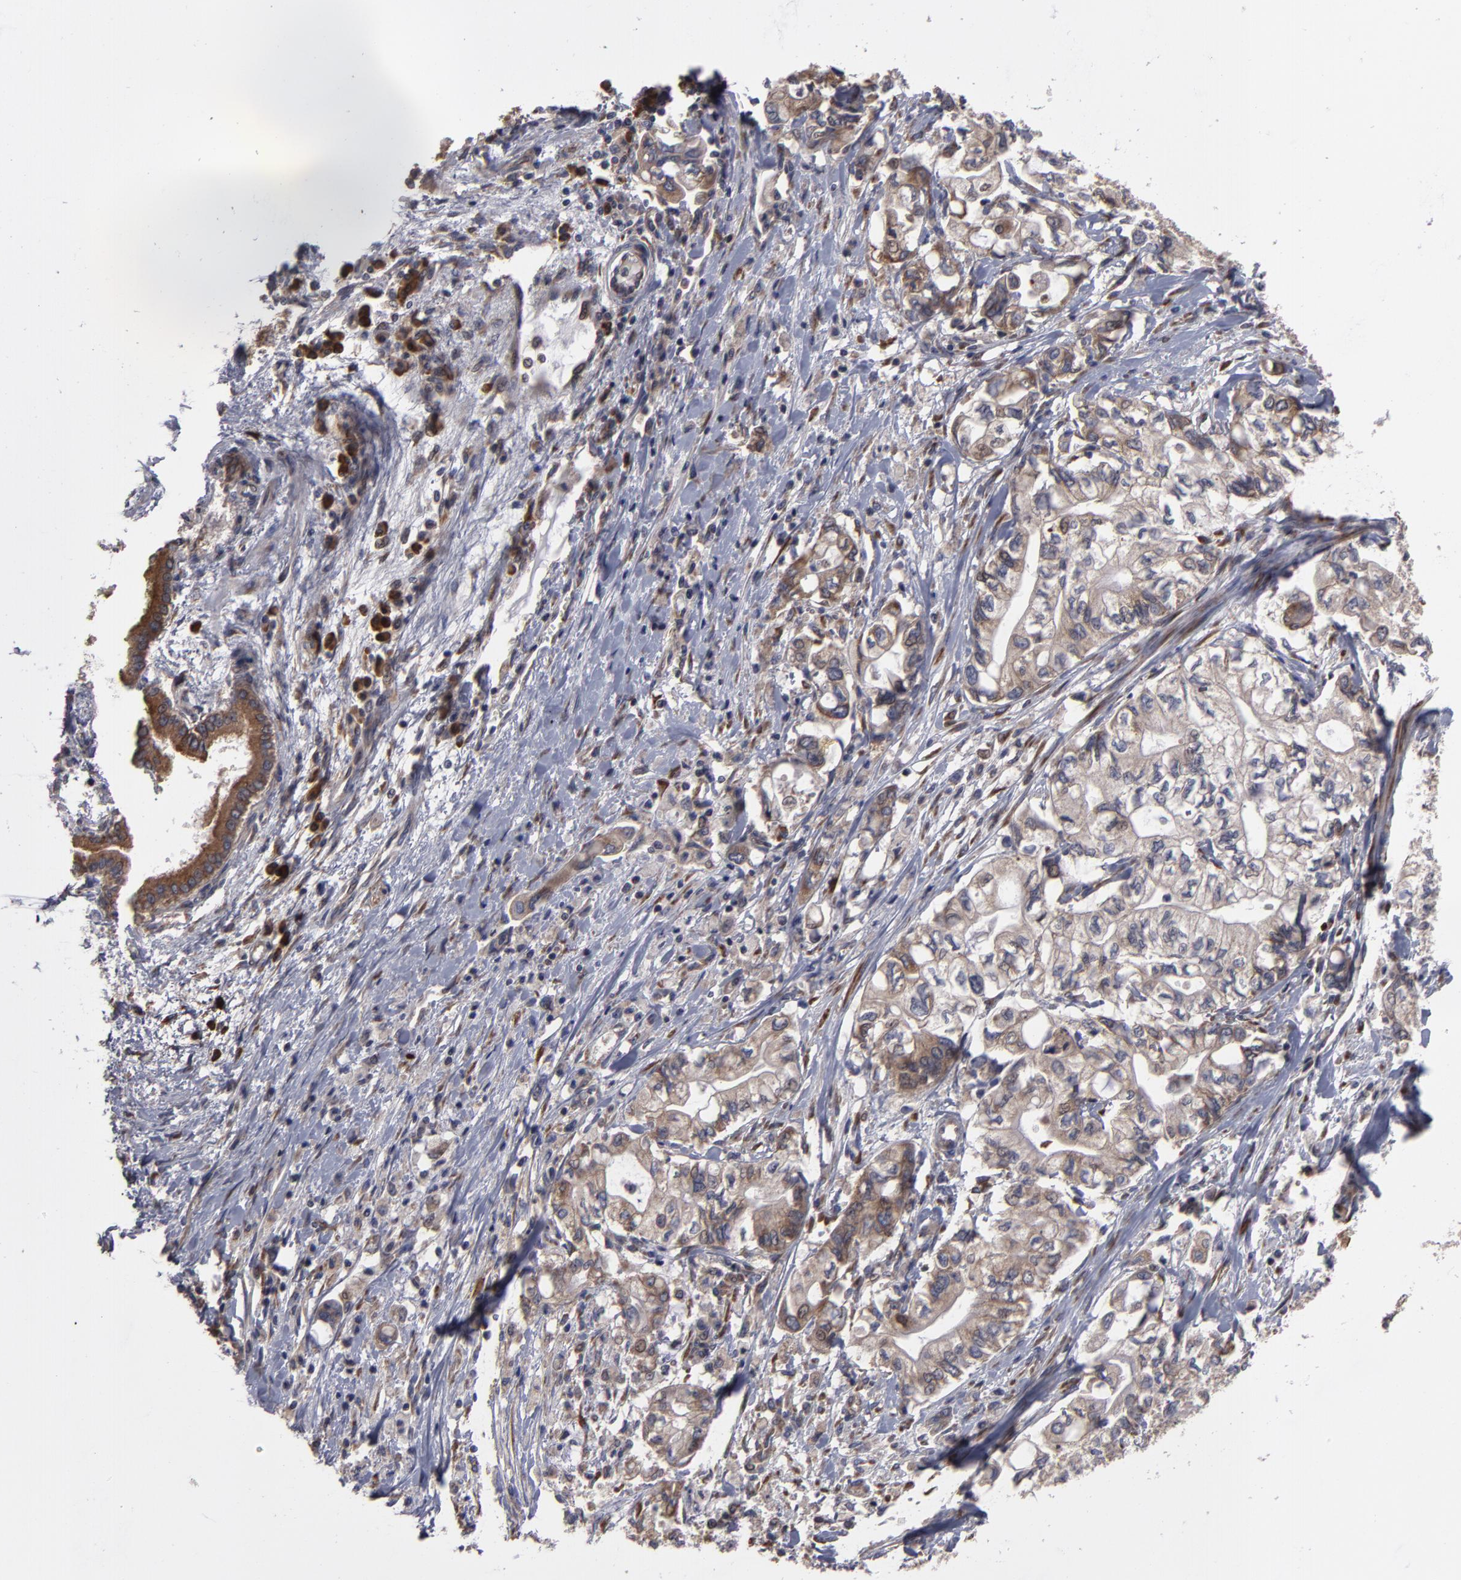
{"staining": {"intensity": "moderate", "quantity": ">75%", "location": "cytoplasmic/membranous"}, "tissue": "pancreatic cancer", "cell_type": "Tumor cells", "image_type": "cancer", "snomed": [{"axis": "morphology", "description": "Adenocarcinoma, NOS"}, {"axis": "topography", "description": "Pancreas"}], "caption": "A high-resolution histopathology image shows immunohistochemistry (IHC) staining of pancreatic adenocarcinoma, which displays moderate cytoplasmic/membranous staining in about >75% of tumor cells. The staining was performed using DAB (3,3'-diaminobenzidine) to visualize the protein expression in brown, while the nuclei were stained in blue with hematoxylin (Magnification: 20x).", "gene": "SND1", "patient": {"sex": "male", "age": 79}}